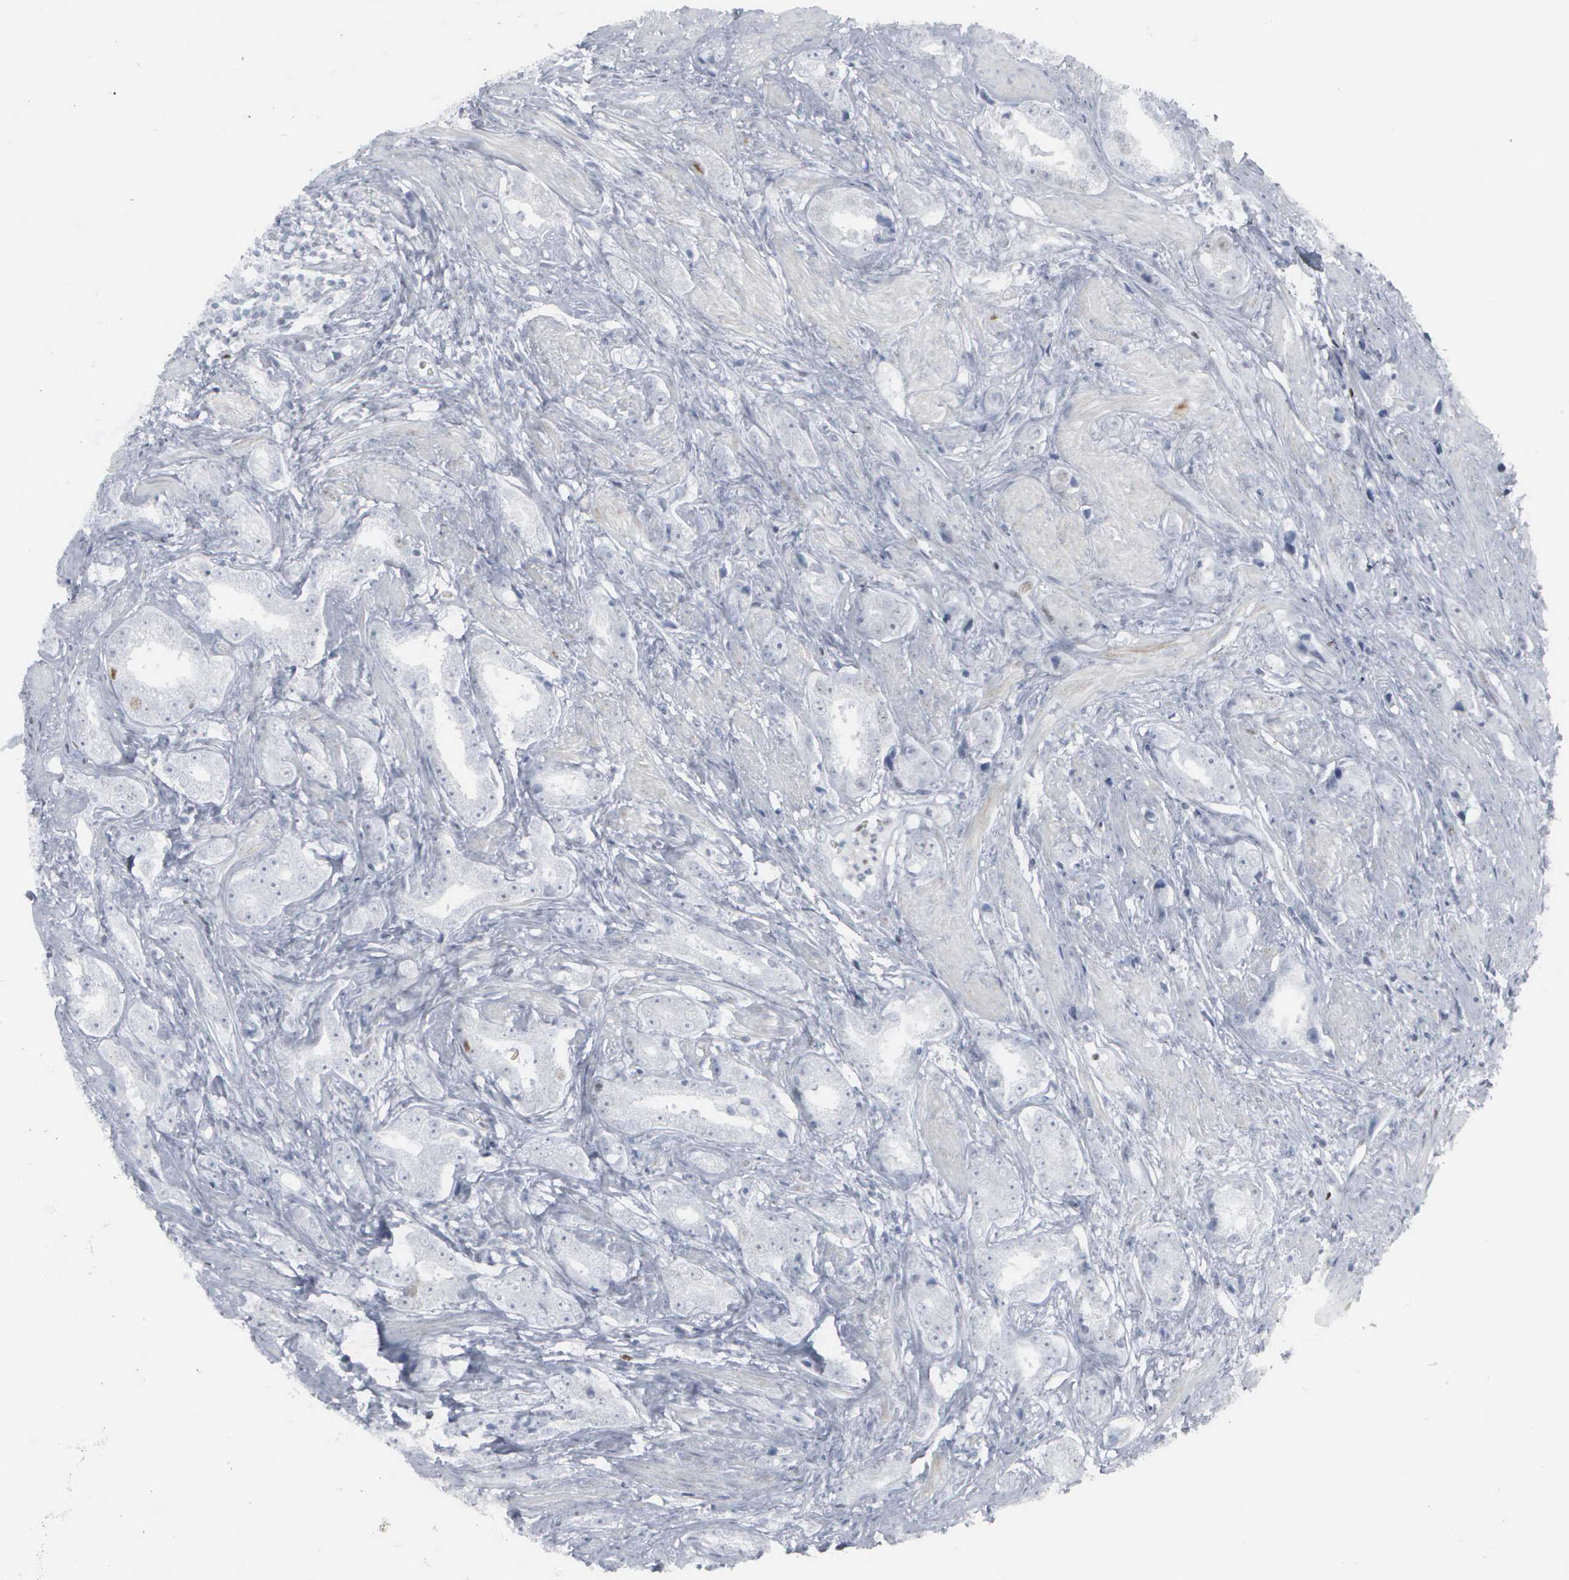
{"staining": {"intensity": "moderate", "quantity": "<25%", "location": "nuclear"}, "tissue": "prostate cancer", "cell_type": "Tumor cells", "image_type": "cancer", "snomed": [{"axis": "morphology", "description": "Adenocarcinoma, Medium grade"}, {"axis": "topography", "description": "Prostate"}], "caption": "Tumor cells display low levels of moderate nuclear expression in approximately <25% of cells in prostate cancer. (IHC, brightfield microscopy, high magnification).", "gene": "CCND3", "patient": {"sex": "male", "age": 53}}